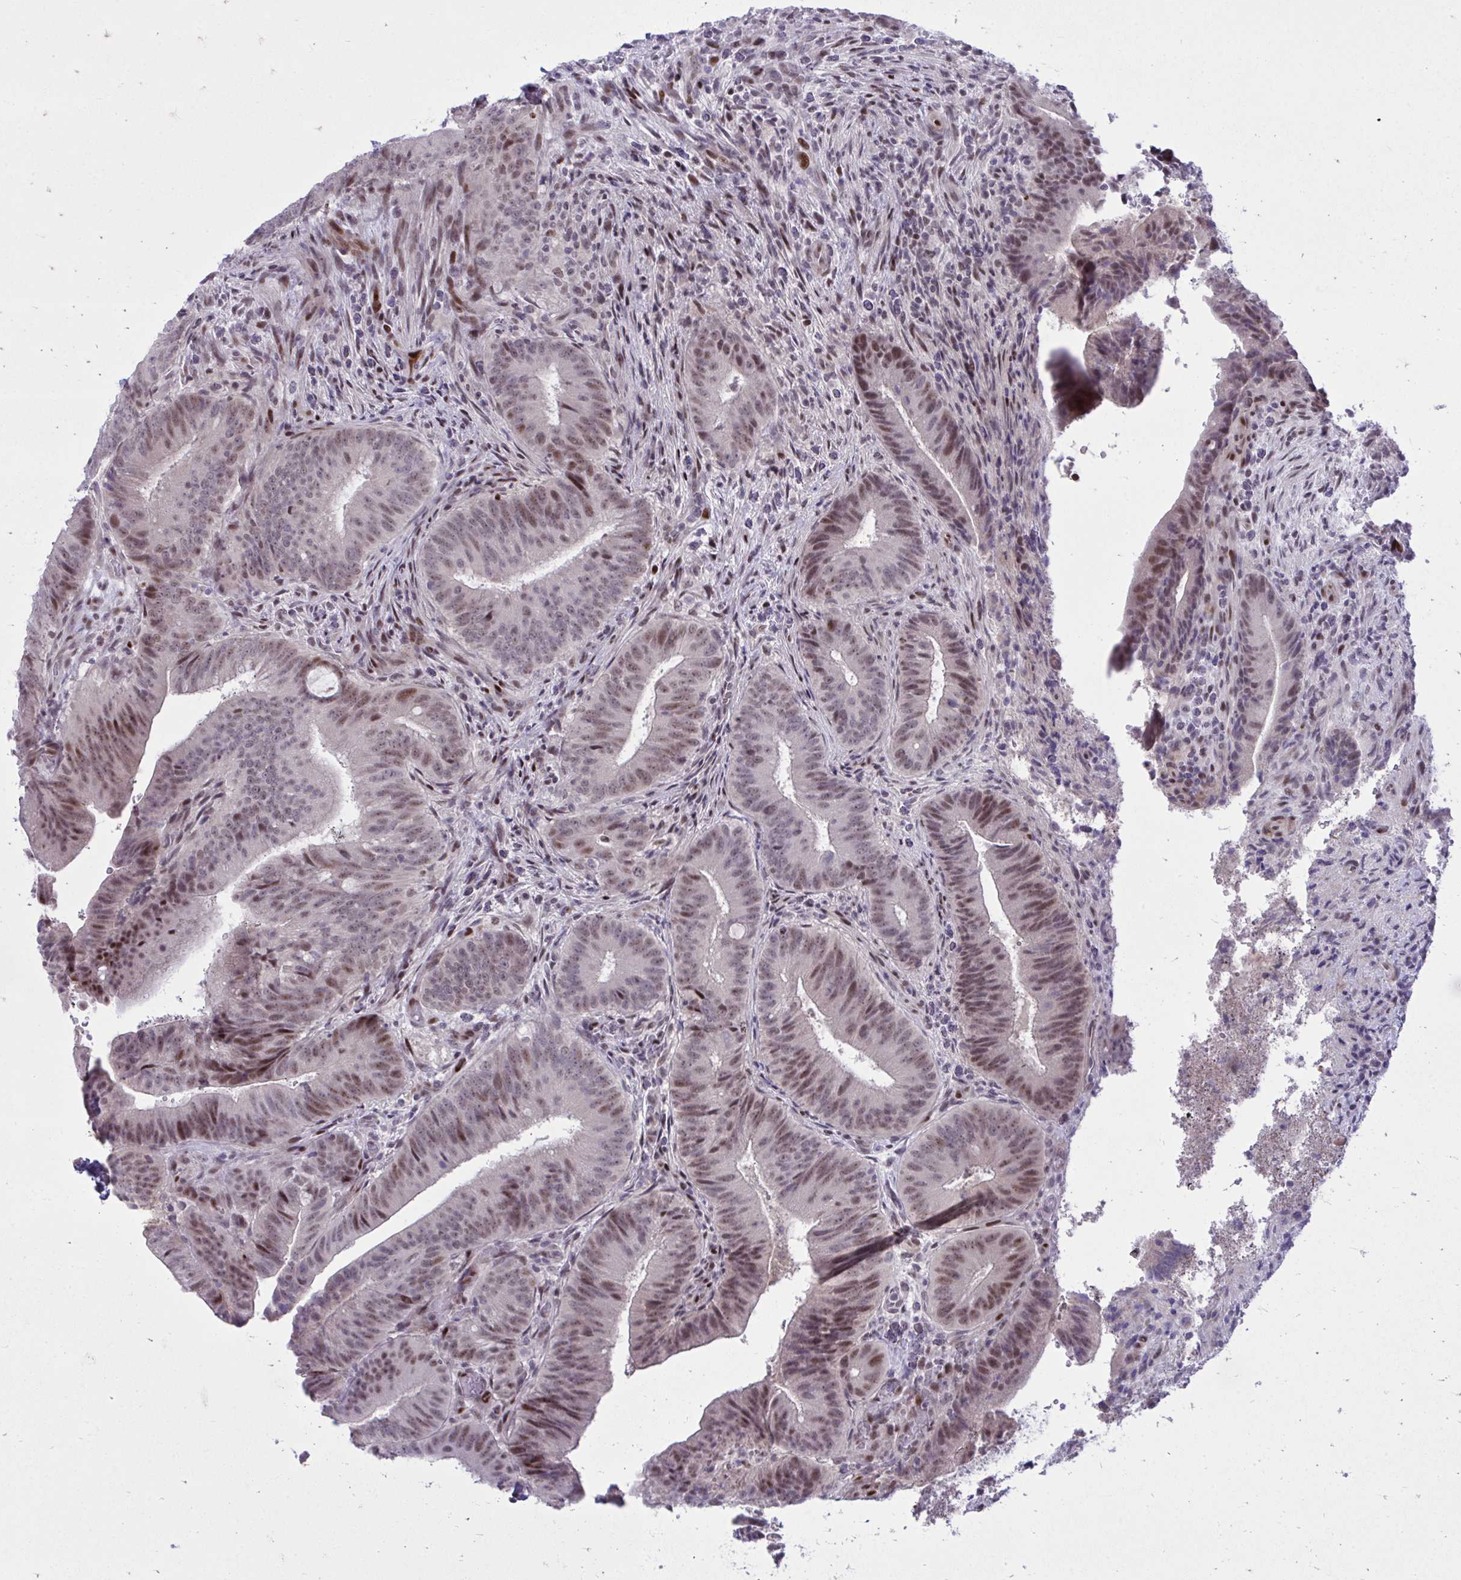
{"staining": {"intensity": "moderate", "quantity": "25%-75%", "location": "nuclear"}, "tissue": "colorectal cancer", "cell_type": "Tumor cells", "image_type": "cancer", "snomed": [{"axis": "morphology", "description": "Adenocarcinoma, NOS"}, {"axis": "topography", "description": "Colon"}], "caption": "An IHC histopathology image of tumor tissue is shown. Protein staining in brown shows moderate nuclear positivity in colorectal cancer within tumor cells.", "gene": "C14orf39", "patient": {"sex": "female", "age": 43}}